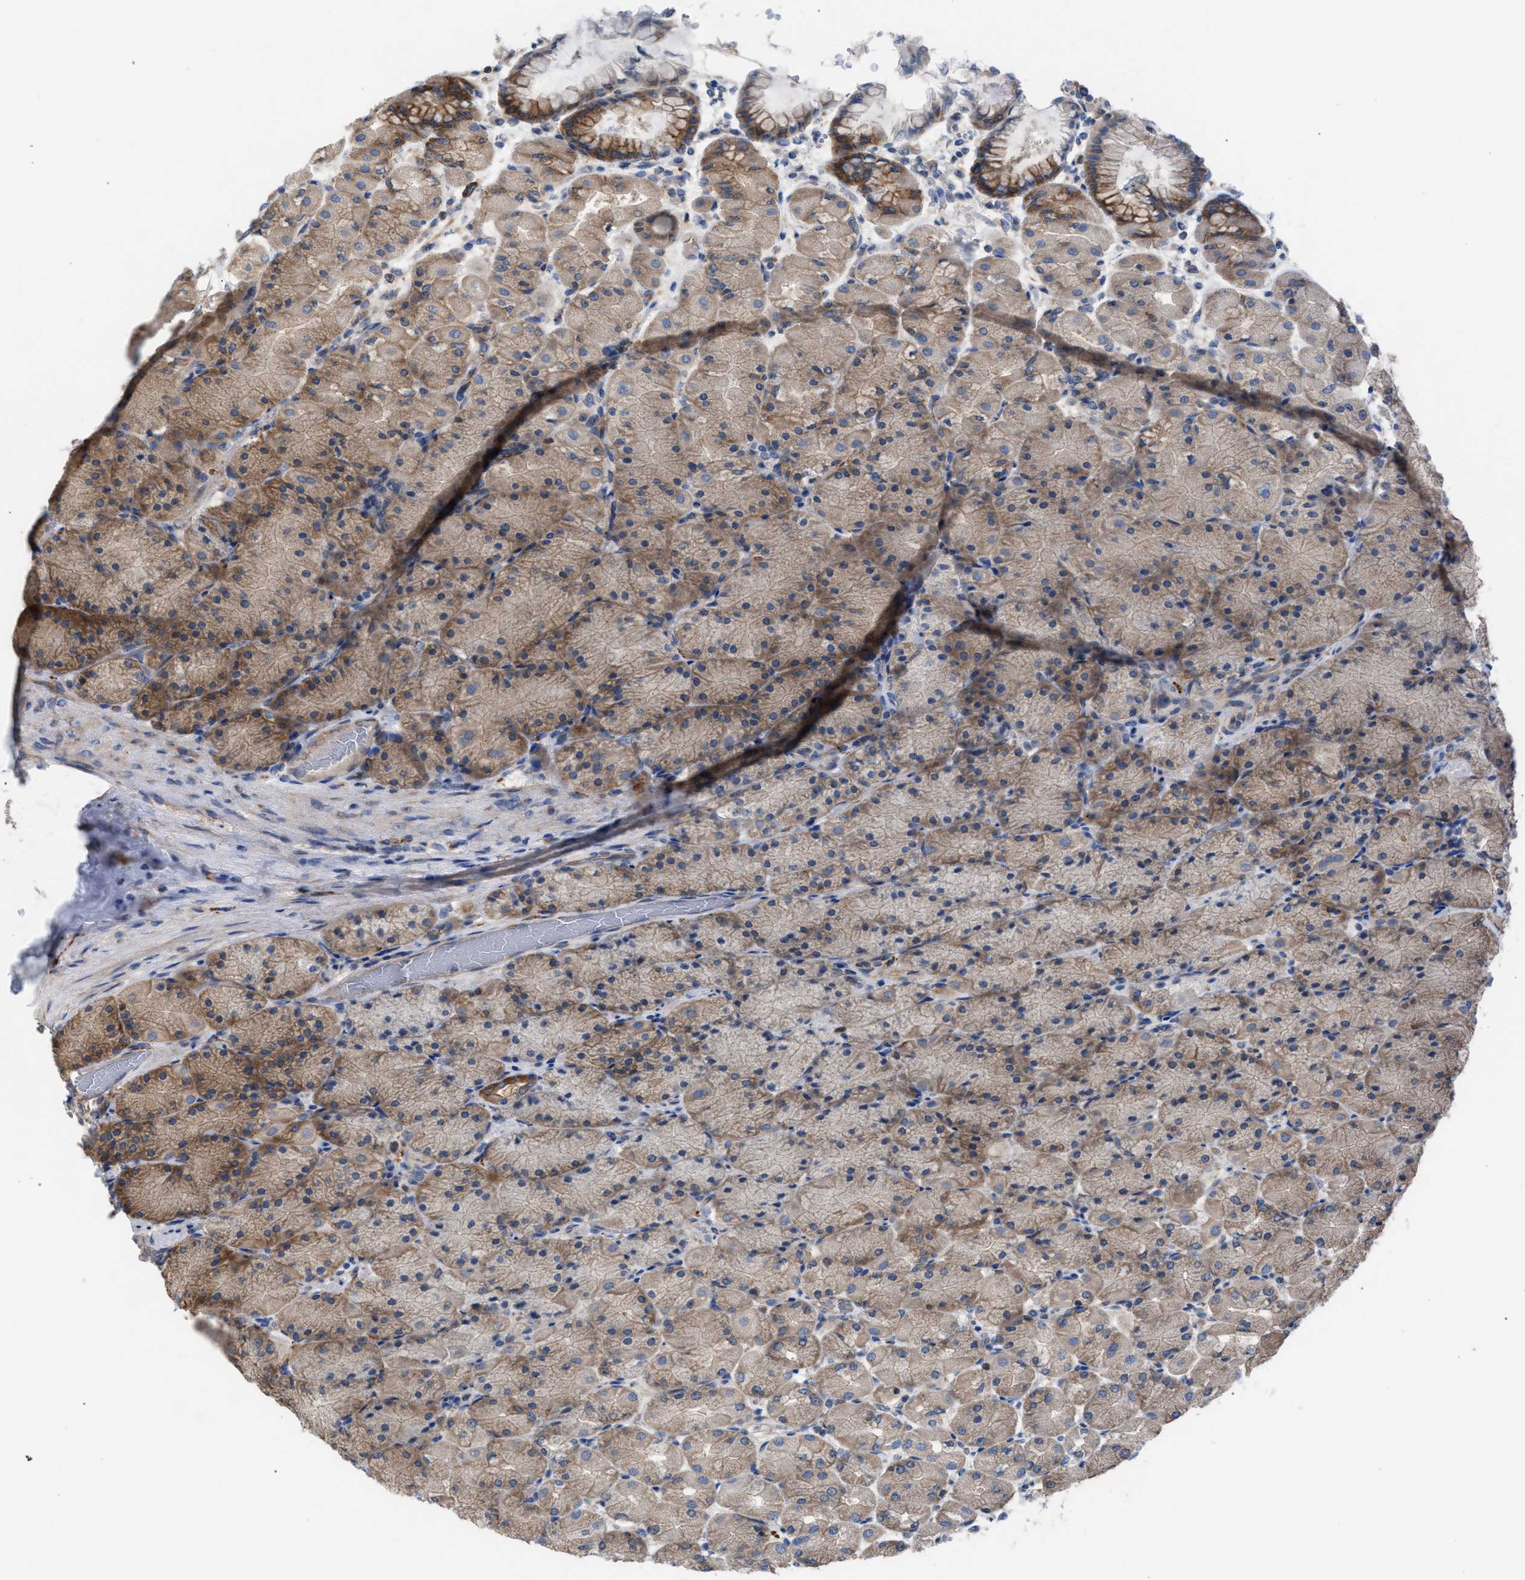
{"staining": {"intensity": "strong", "quantity": "<25%", "location": "cytoplasmic/membranous"}, "tissue": "stomach", "cell_type": "Glandular cells", "image_type": "normal", "snomed": [{"axis": "morphology", "description": "Normal tissue, NOS"}, {"axis": "topography", "description": "Stomach, upper"}], "caption": "Immunohistochemistry staining of benign stomach, which exhibits medium levels of strong cytoplasmic/membranous staining in about <25% of glandular cells indicating strong cytoplasmic/membranous protein staining. The staining was performed using DAB (brown) for protein detection and nuclei were counterstained in hematoxylin (blue).", "gene": "CDR2L", "patient": {"sex": "female", "age": 56}}